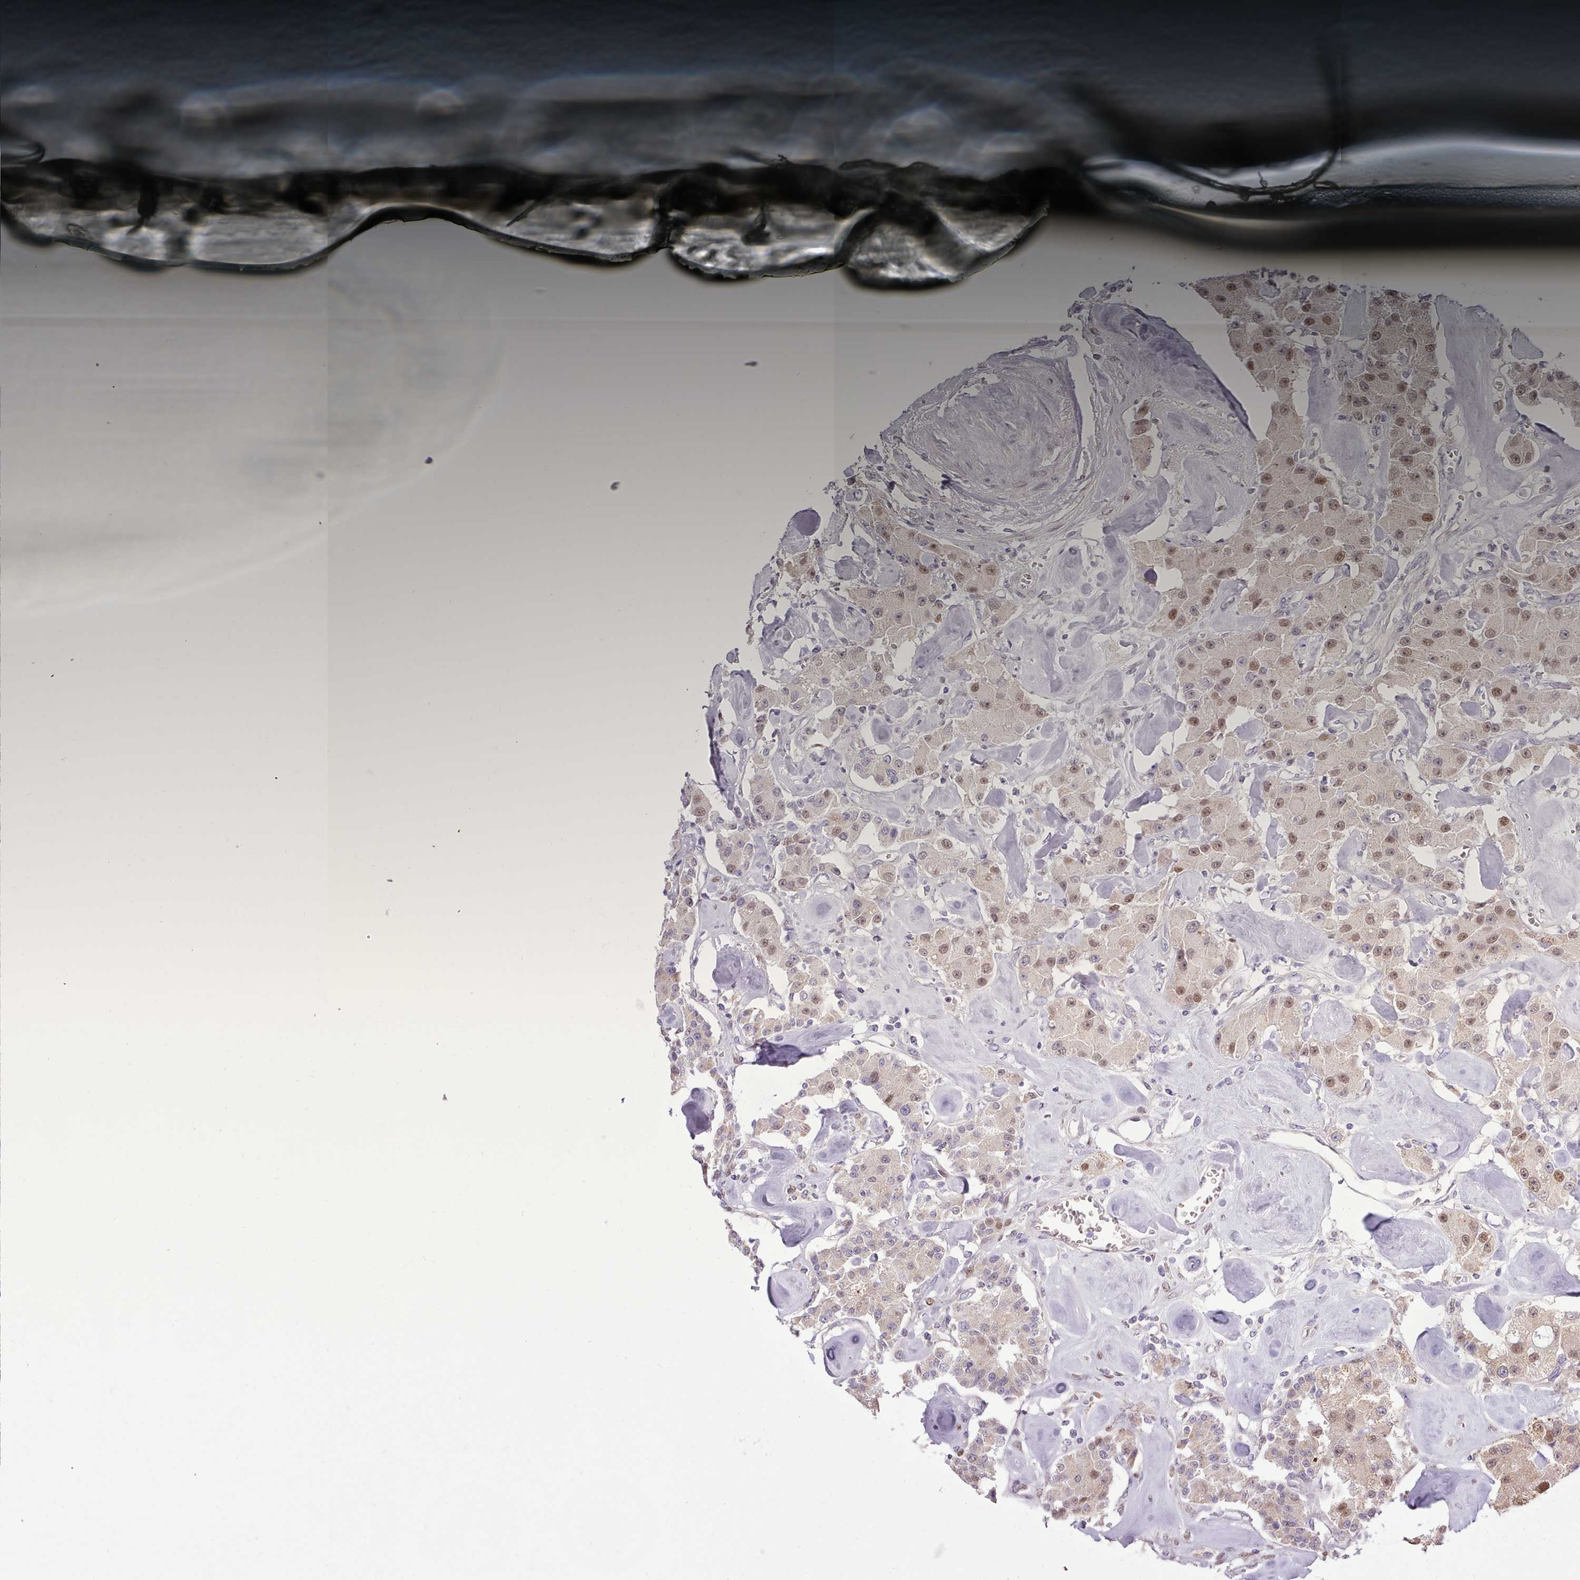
{"staining": {"intensity": "moderate", "quantity": ">75%", "location": "nuclear"}, "tissue": "carcinoid", "cell_type": "Tumor cells", "image_type": "cancer", "snomed": [{"axis": "morphology", "description": "Carcinoid, malignant, NOS"}, {"axis": "topography", "description": "Pancreas"}], "caption": "Immunohistochemical staining of human carcinoid (malignant) exhibits medium levels of moderate nuclear protein expression in approximately >75% of tumor cells.", "gene": "ARL2BP", "patient": {"sex": "male", "age": 41}}